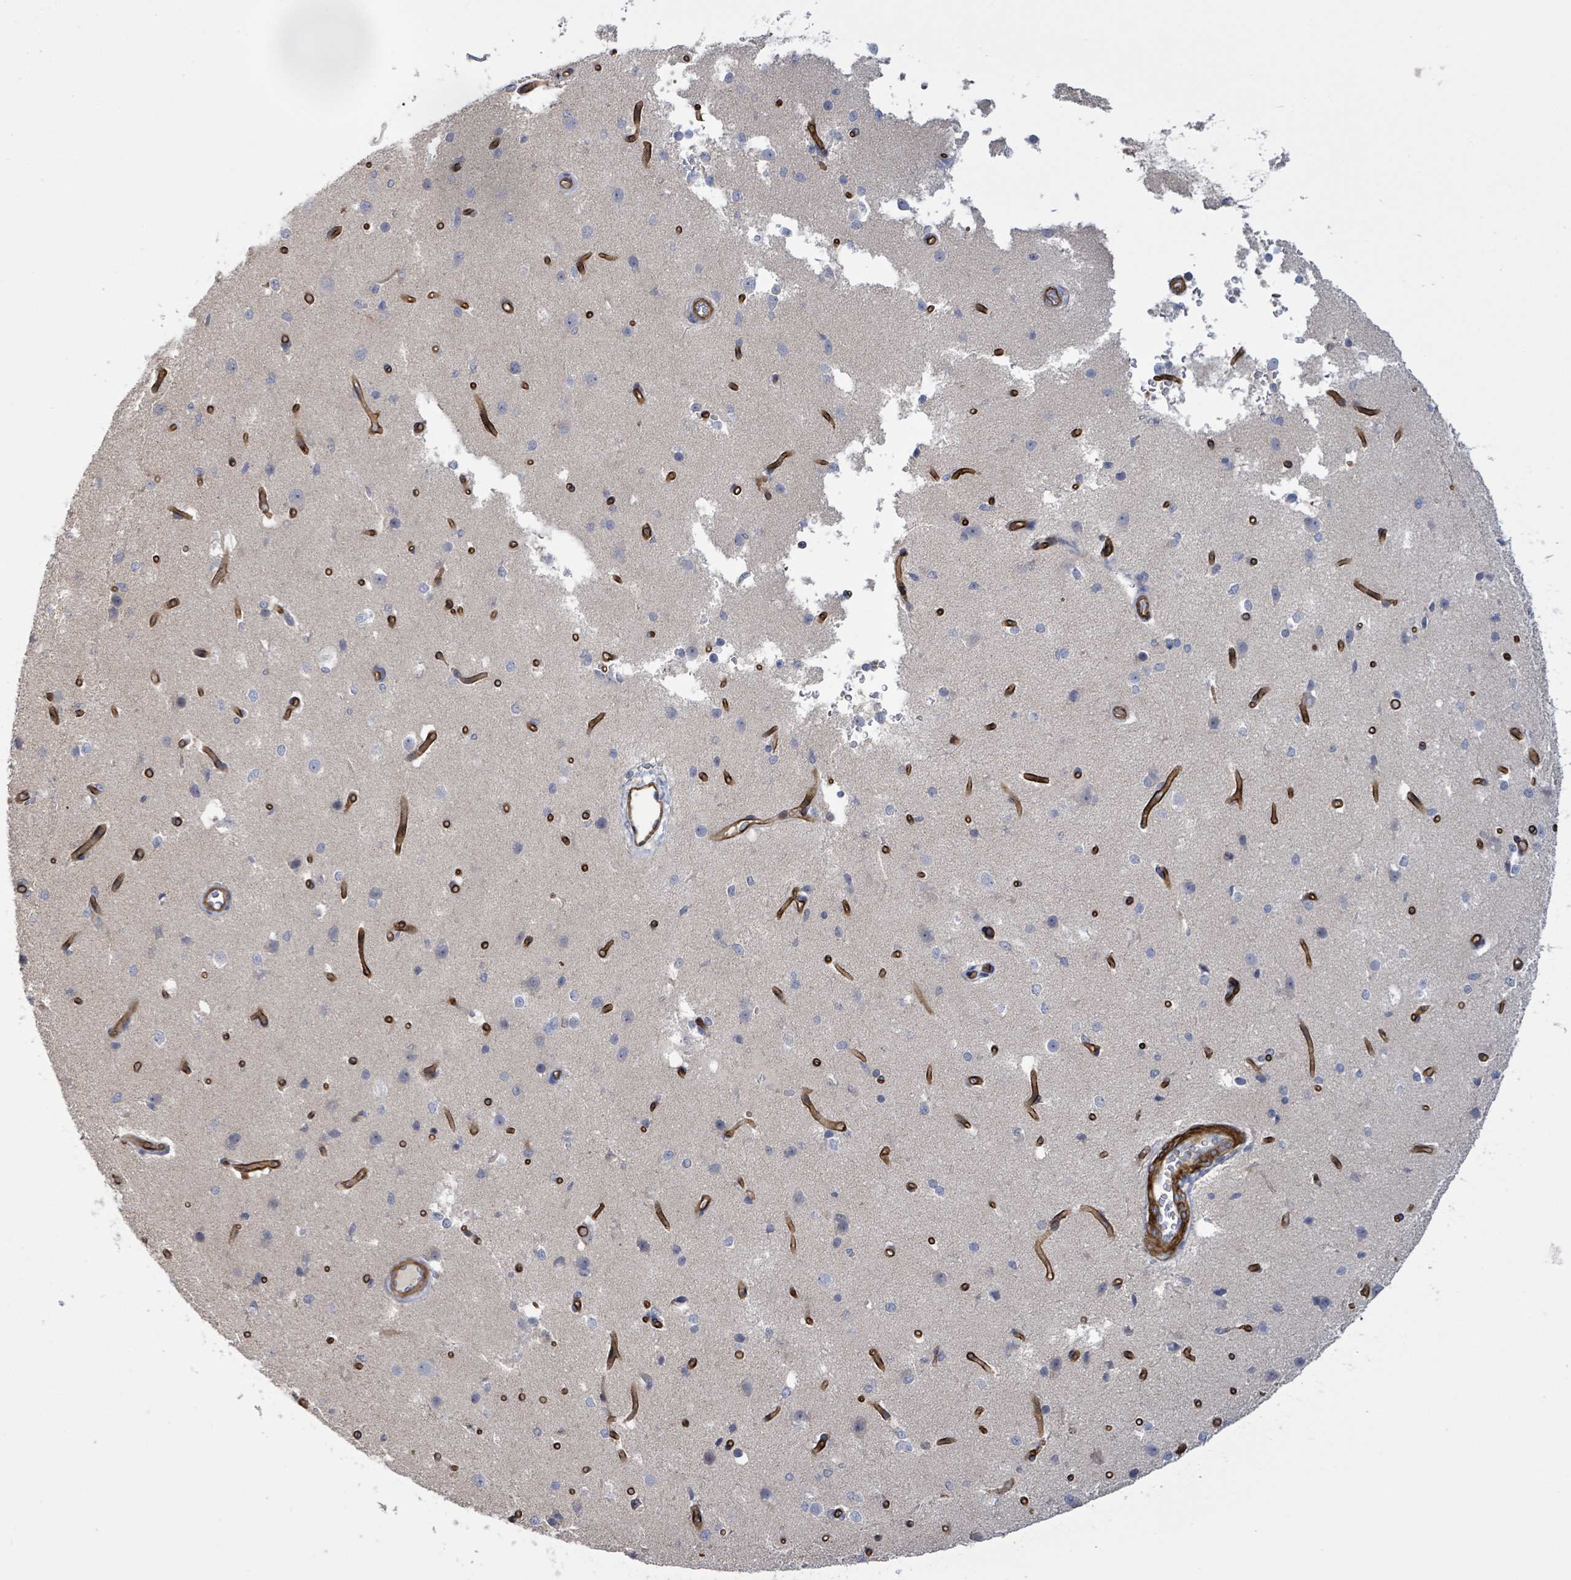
{"staining": {"intensity": "strong", "quantity": ">75%", "location": "cytoplasmic/membranous"}, "tissue": "cerebral cortex", "cell_type": "Endothelial cells", "image_type": "normal", "snomed": [{"axis": "morphology", "description": "Normal tissue, NOS"}, {"axis": "morphology", "description": "Inflammation, NOS"}, {"axis": "topography", "description": "Cerebral cortex"}], "caption": "Protein positivity by immunohistochemistry (IHC) demonstrates strong cytoplasmic/membranous positivity in approximately >75% of endothelial cells in normal cerebral cortex.", "gene": "KANK3", "patient": {"sex": "male", "age": 6}}